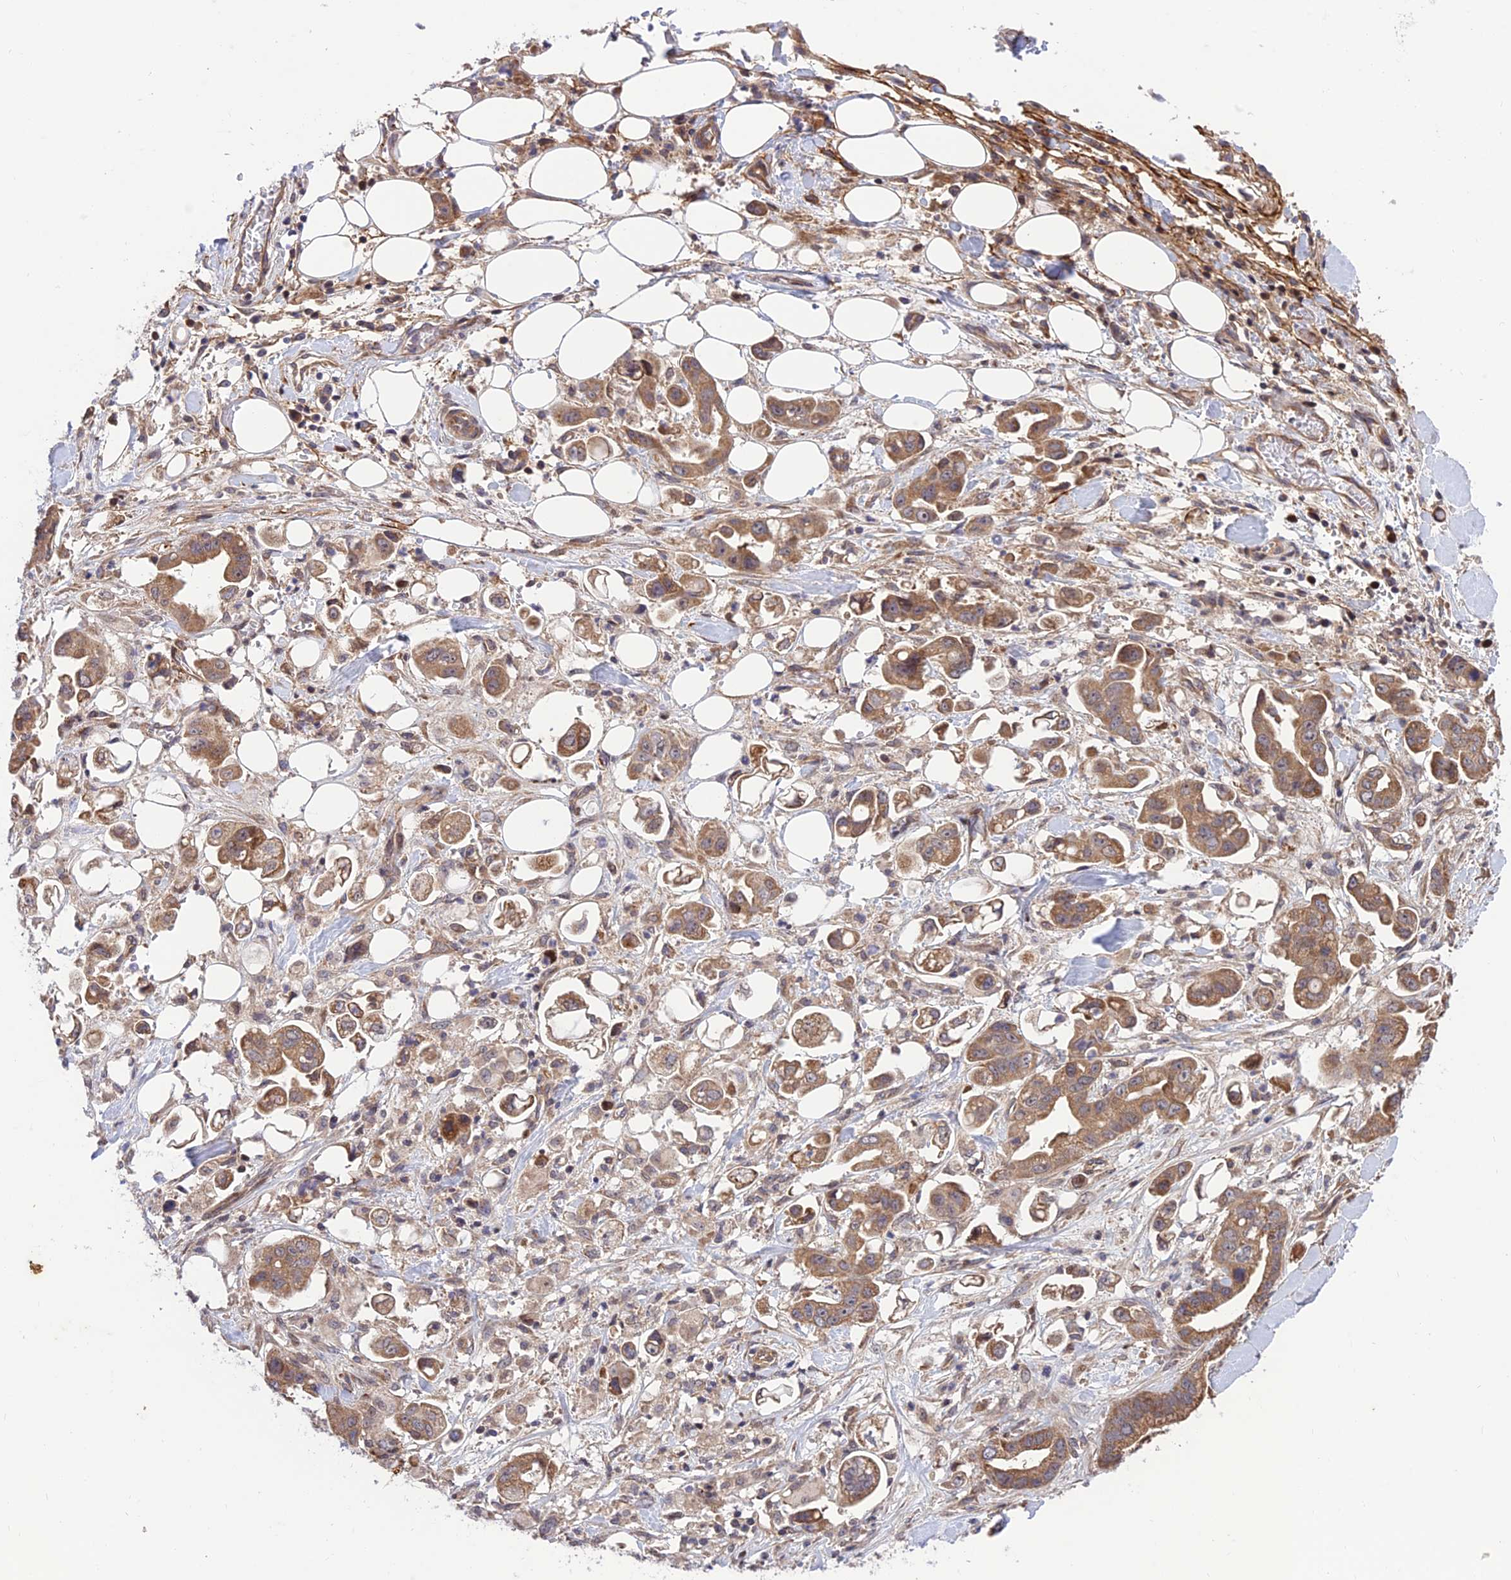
{"staining": {"intensity": "moderate", "quantity": ">75%", "location": "cytoplasmic/membranous"}, "tissue": "stomach cancer", "cell_type": "Tumor cells", "image_type": "cancer", "snomed": [{"axis": "morphology", "description": "Adenocarcinoma, NOS"}, {"axis": "topography", "description": "Stomach"}], "caption": "High-magnification brightfield microscopy of adenocarcinoma (stomach) stained with DAB (brown) and counterstained with hematoxylin (blue). tumor cells exhibit moderate cytoplasmic/membranous positivity is present in about>75% of cells. The protein of interest is shown in brown color, while the nuclei are stained blue.", "gene": "PLEKHG2", "patient": {"sex": "male", "age": 62}}